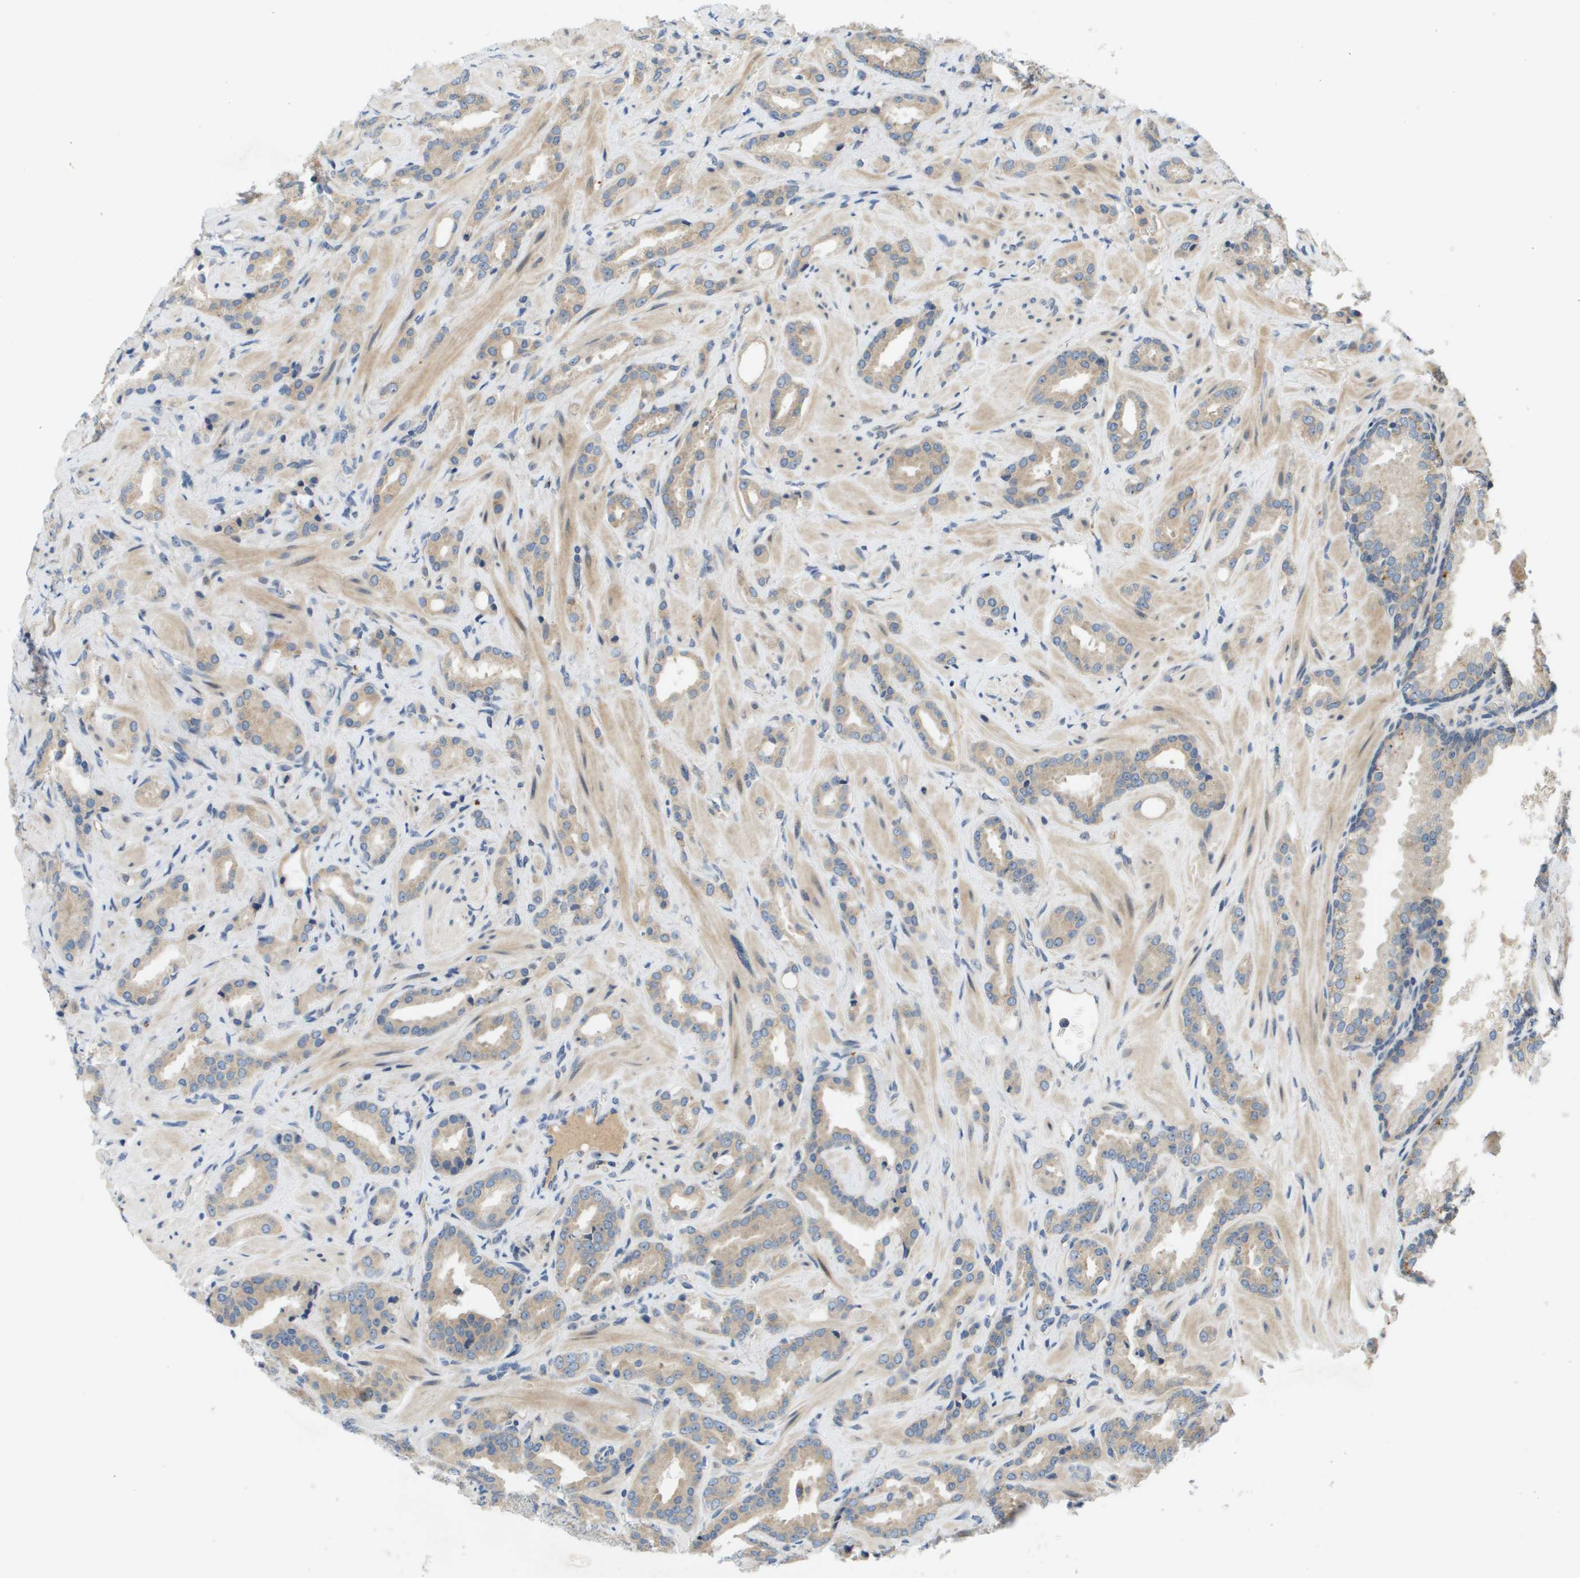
{"staining": {"intensity": "negative", "quantity": "none", "location": "none"}, "tissue": "prostate cancer", "cell_type": "Tumor cells", "image_type": "cancer", "snomed": [{"axis": "morphology", "description": "Adenocarcinoma, High grade"}, {"axis": "topography", "description": "Prostate"}], "caption": "Immunohistochemistry (IHC) histopathology image of neoplastic tissue: human prostate cancer (high-grade adenocarcinoma) stained with DAB exhibits no significant protein expression in tumor cells. (DAB immunohistochemistry visualized using brightfield microscopy, high magnification).", "gene": "SLC25A20", "patient": {"sex": "male", "age": 64}}